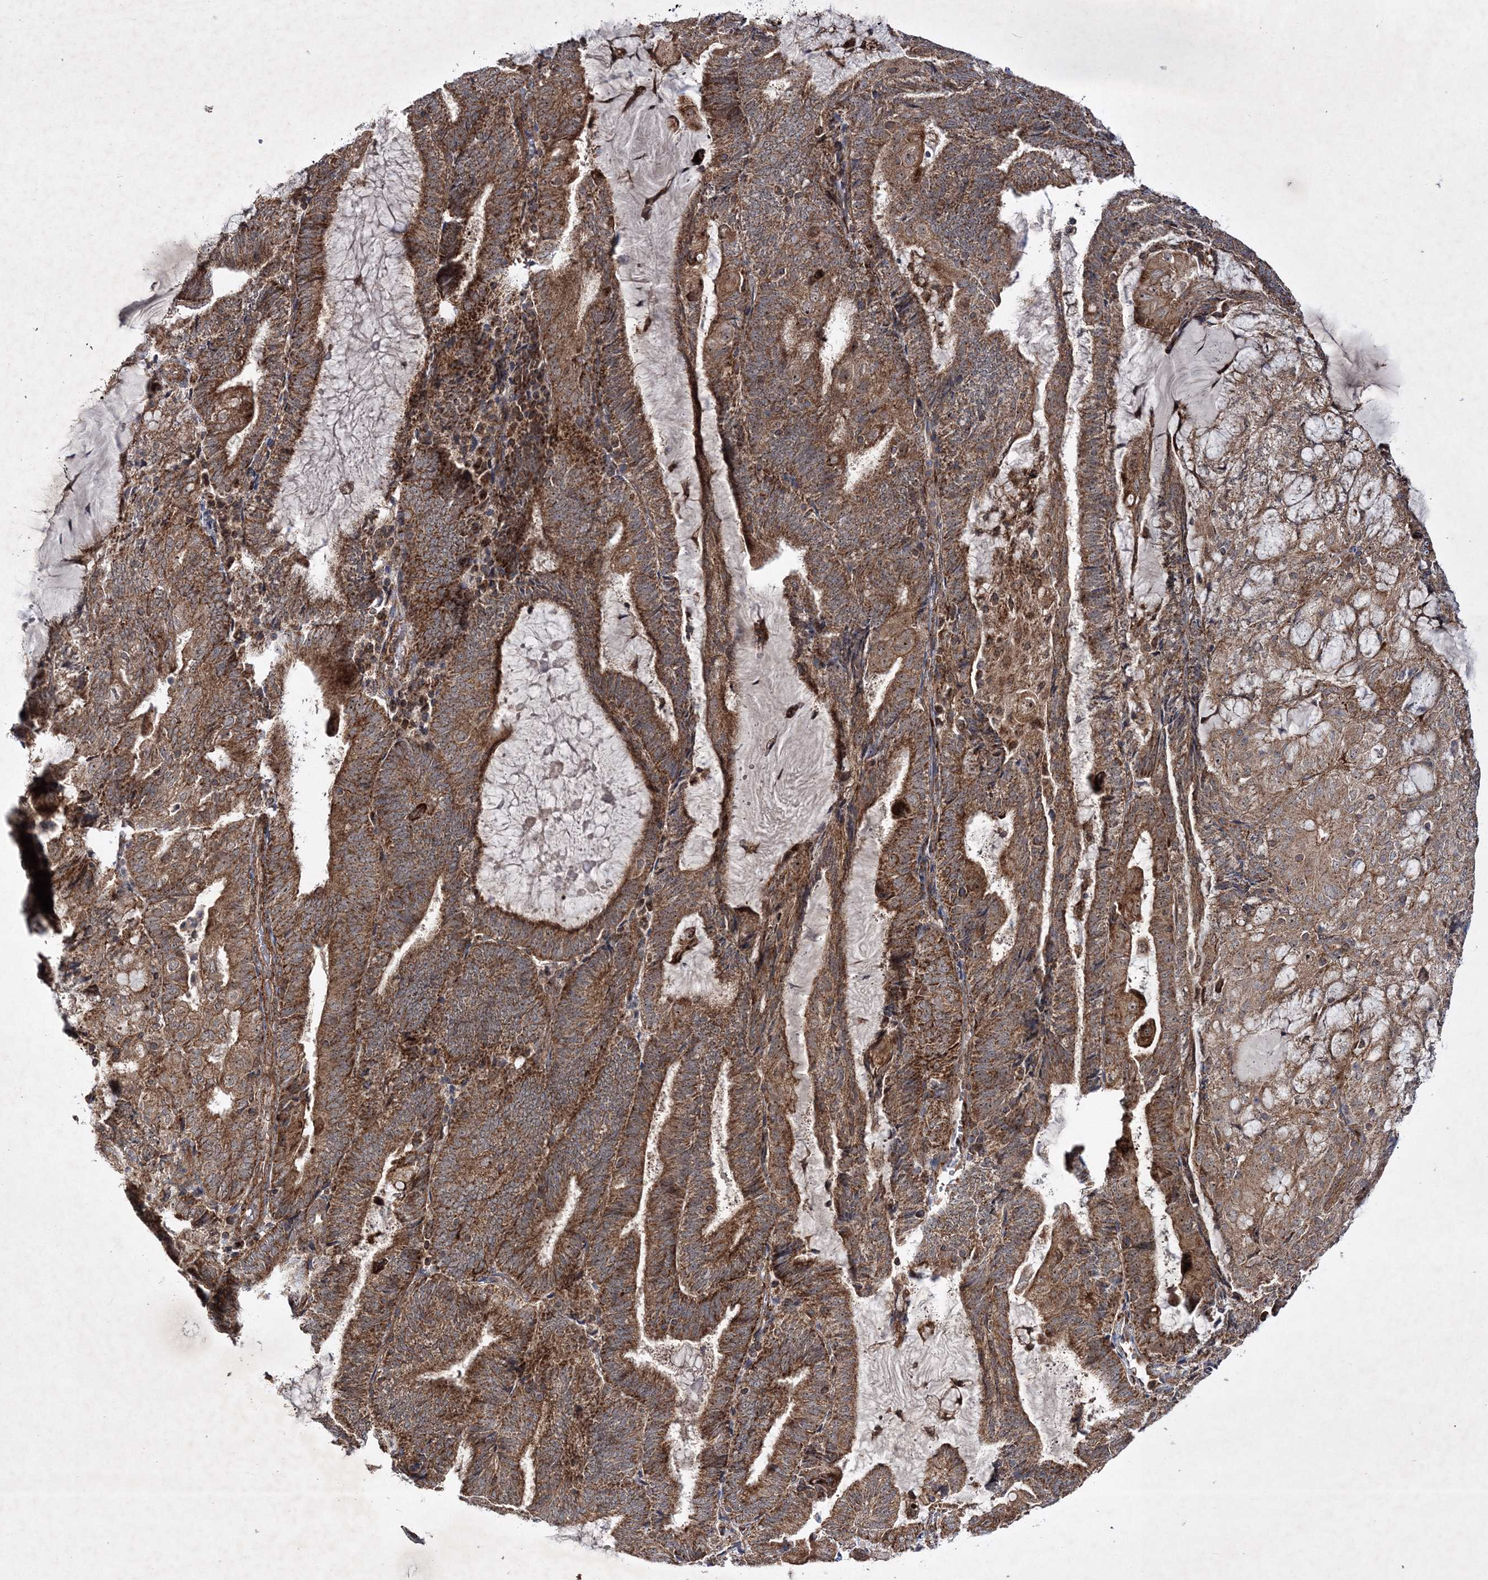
{"staining": {"intensity": "moderate", "quantity": ">75%", "location": "cytoplasmic/membranous"}, "tissue": "endometrial cancer", "cell_type": "Tumor cells", "image_type": "cancer", "snomed": [{"axis": "morphology", "description": "Adenocarcinoma, NOS"}, {"axis": "topography", "description": "Endometrium"}], "caption": "Protein analysis of endometrial cancer tissue displays moderate cytoplasmic/membranous positivity in approximately >75% of tumor cells.", "gene": "SCRN3", "patient": {"sex": "female", "age": 81}}